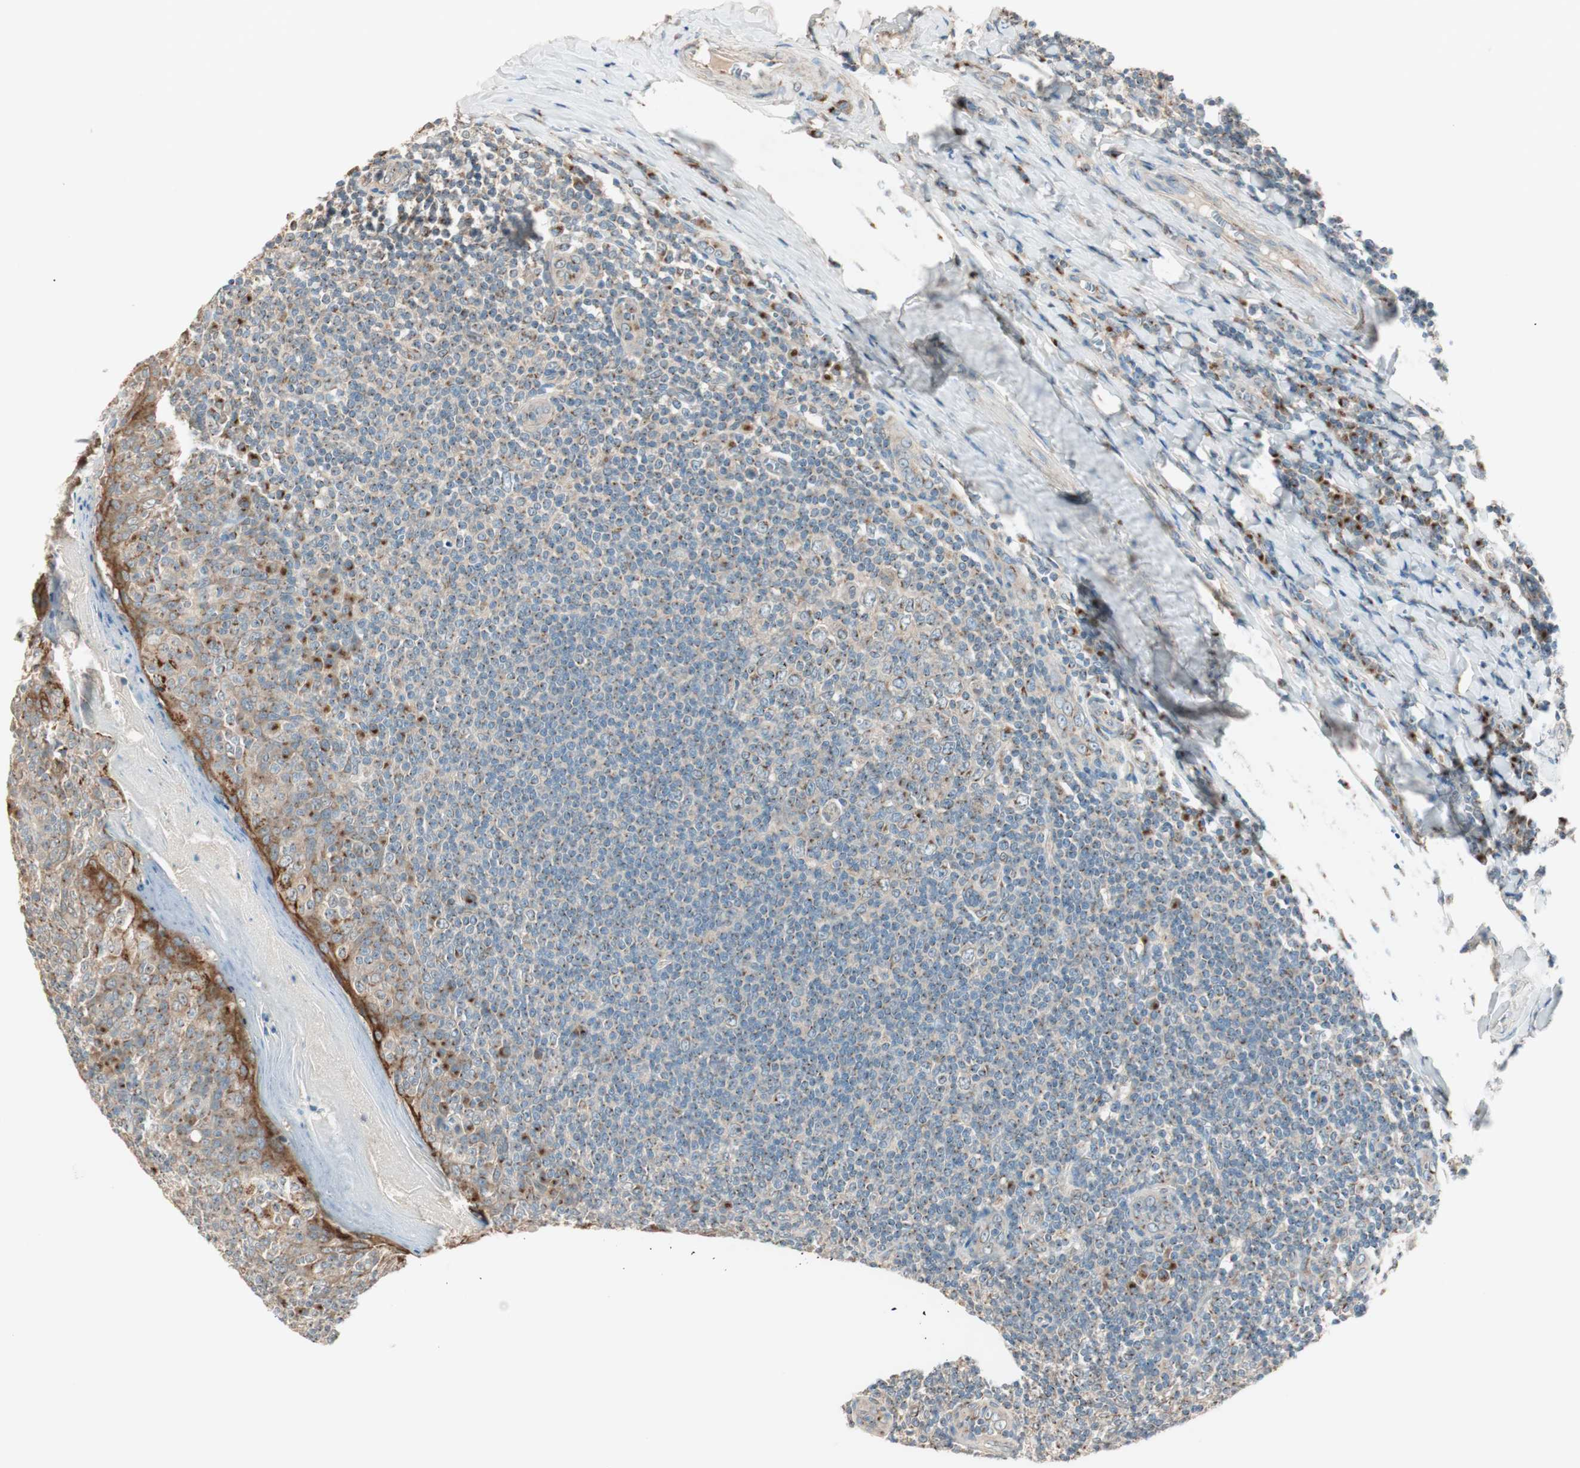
{"staining": {"intensity": "moderate", "quantity": "25%-75%", "location": "cytoplasmic/membranous"}, "tissue": "tonsil", "cell_type": "Germinal center cells", "image_type": "normal", "snomed": [{"axis": "morphology", "description": "Normal tissue, NOS"}, {"axis": "topography", "description": "Tonsil"}], "caption": "Brown immunohistochemical staining in normal human tonsil demonstrates moderate cytoplasmic/membranous positivity in approximately 25%-75% of germinal center cells.", "gene": "SEC16A", "patient": {"sex": "male", "age": 31}}